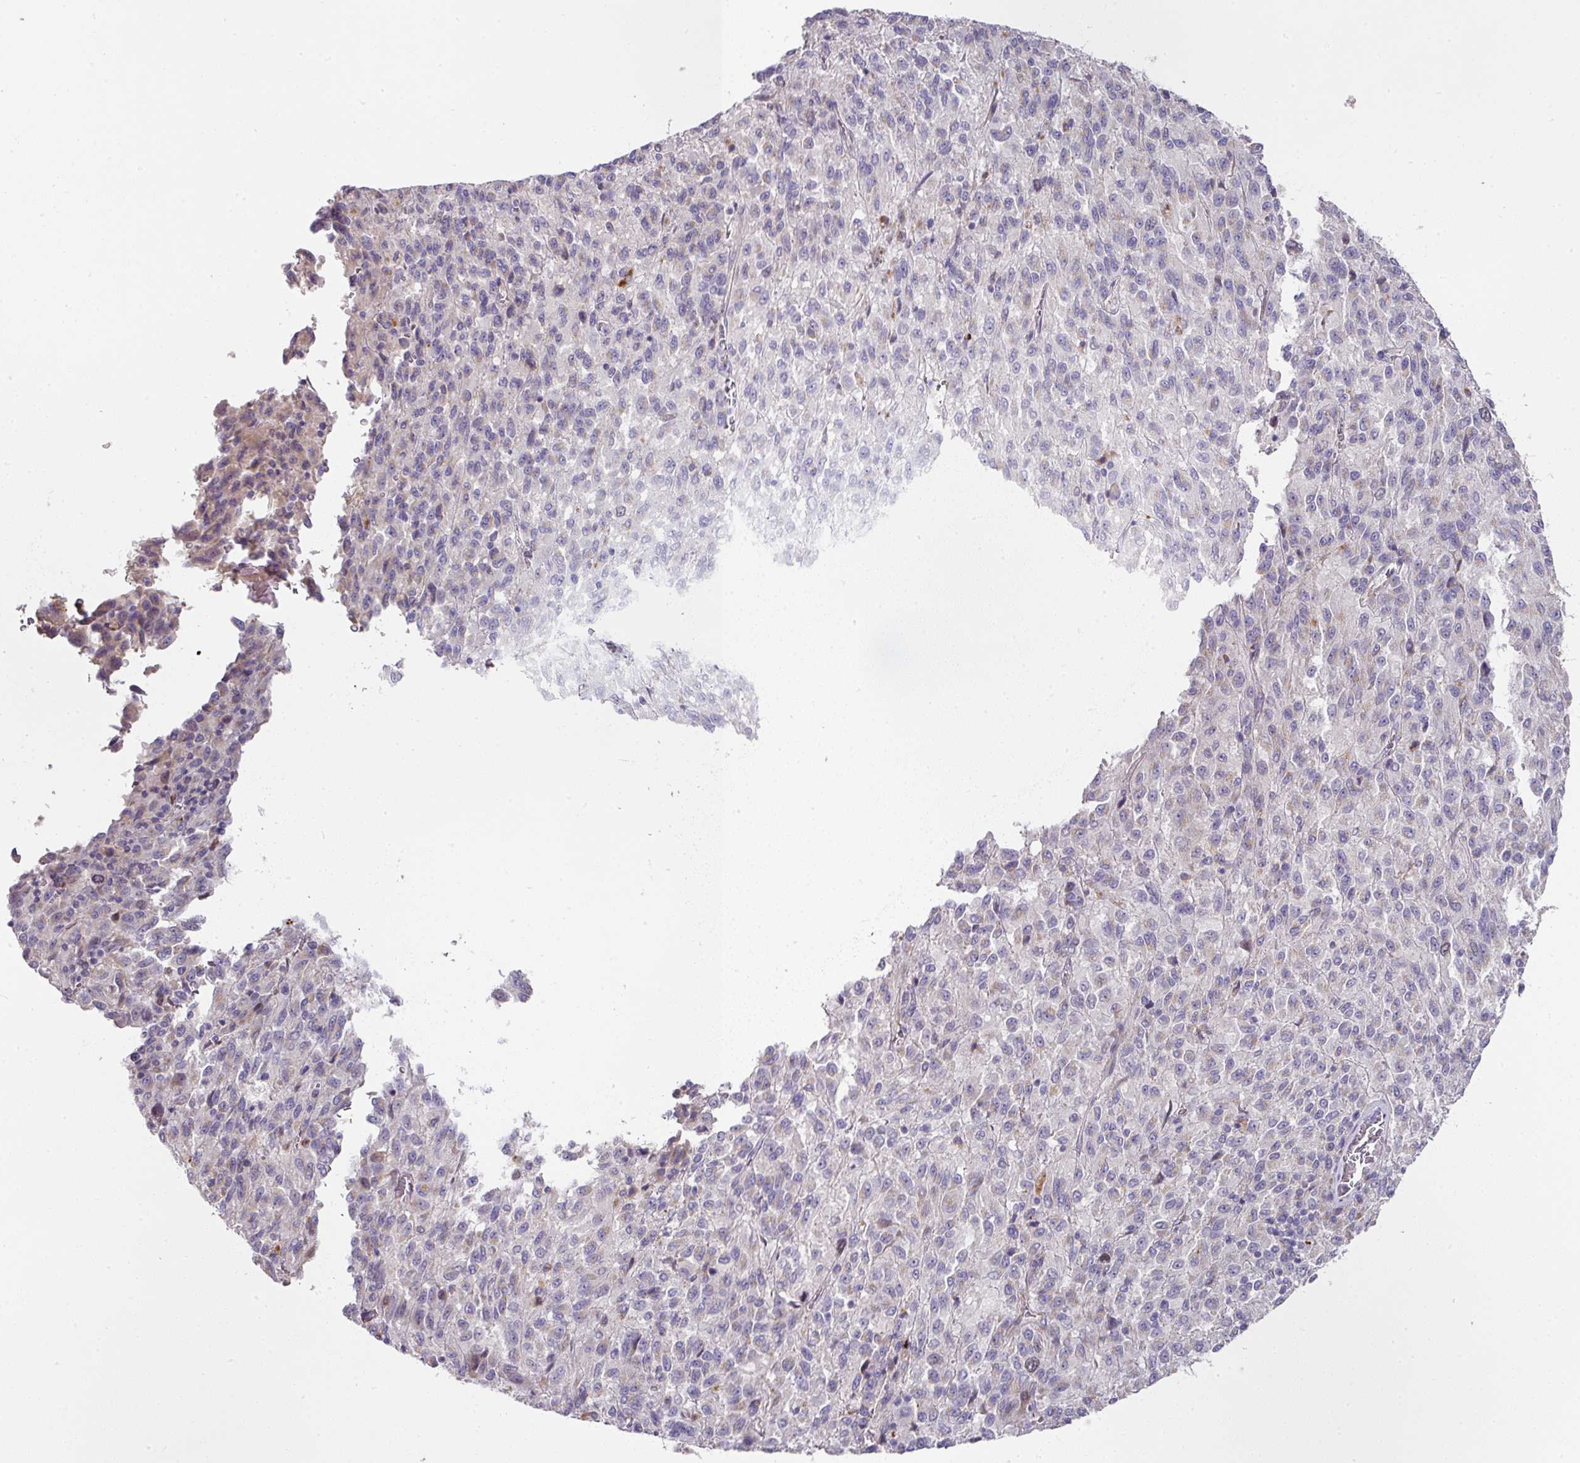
{"staining": {"intensity": "negative", "quantity": "none", "location": "none"}, "tissue": "melanoma", "cell_type": "Tumor cells", "image_type": "cancer", "snomed": [{"axis": "morphology", "description": "Malignant melanoma, Metastatic site"}, {"axis": "topography", "description": "Lung"}], "caption": "Malignant melanoma (metastatic site) was stained to show a protein in brown. There is no significant positivity in tumor cells.", "gene": "TARM1", "patient": {"sex": "male", "age": 64}}